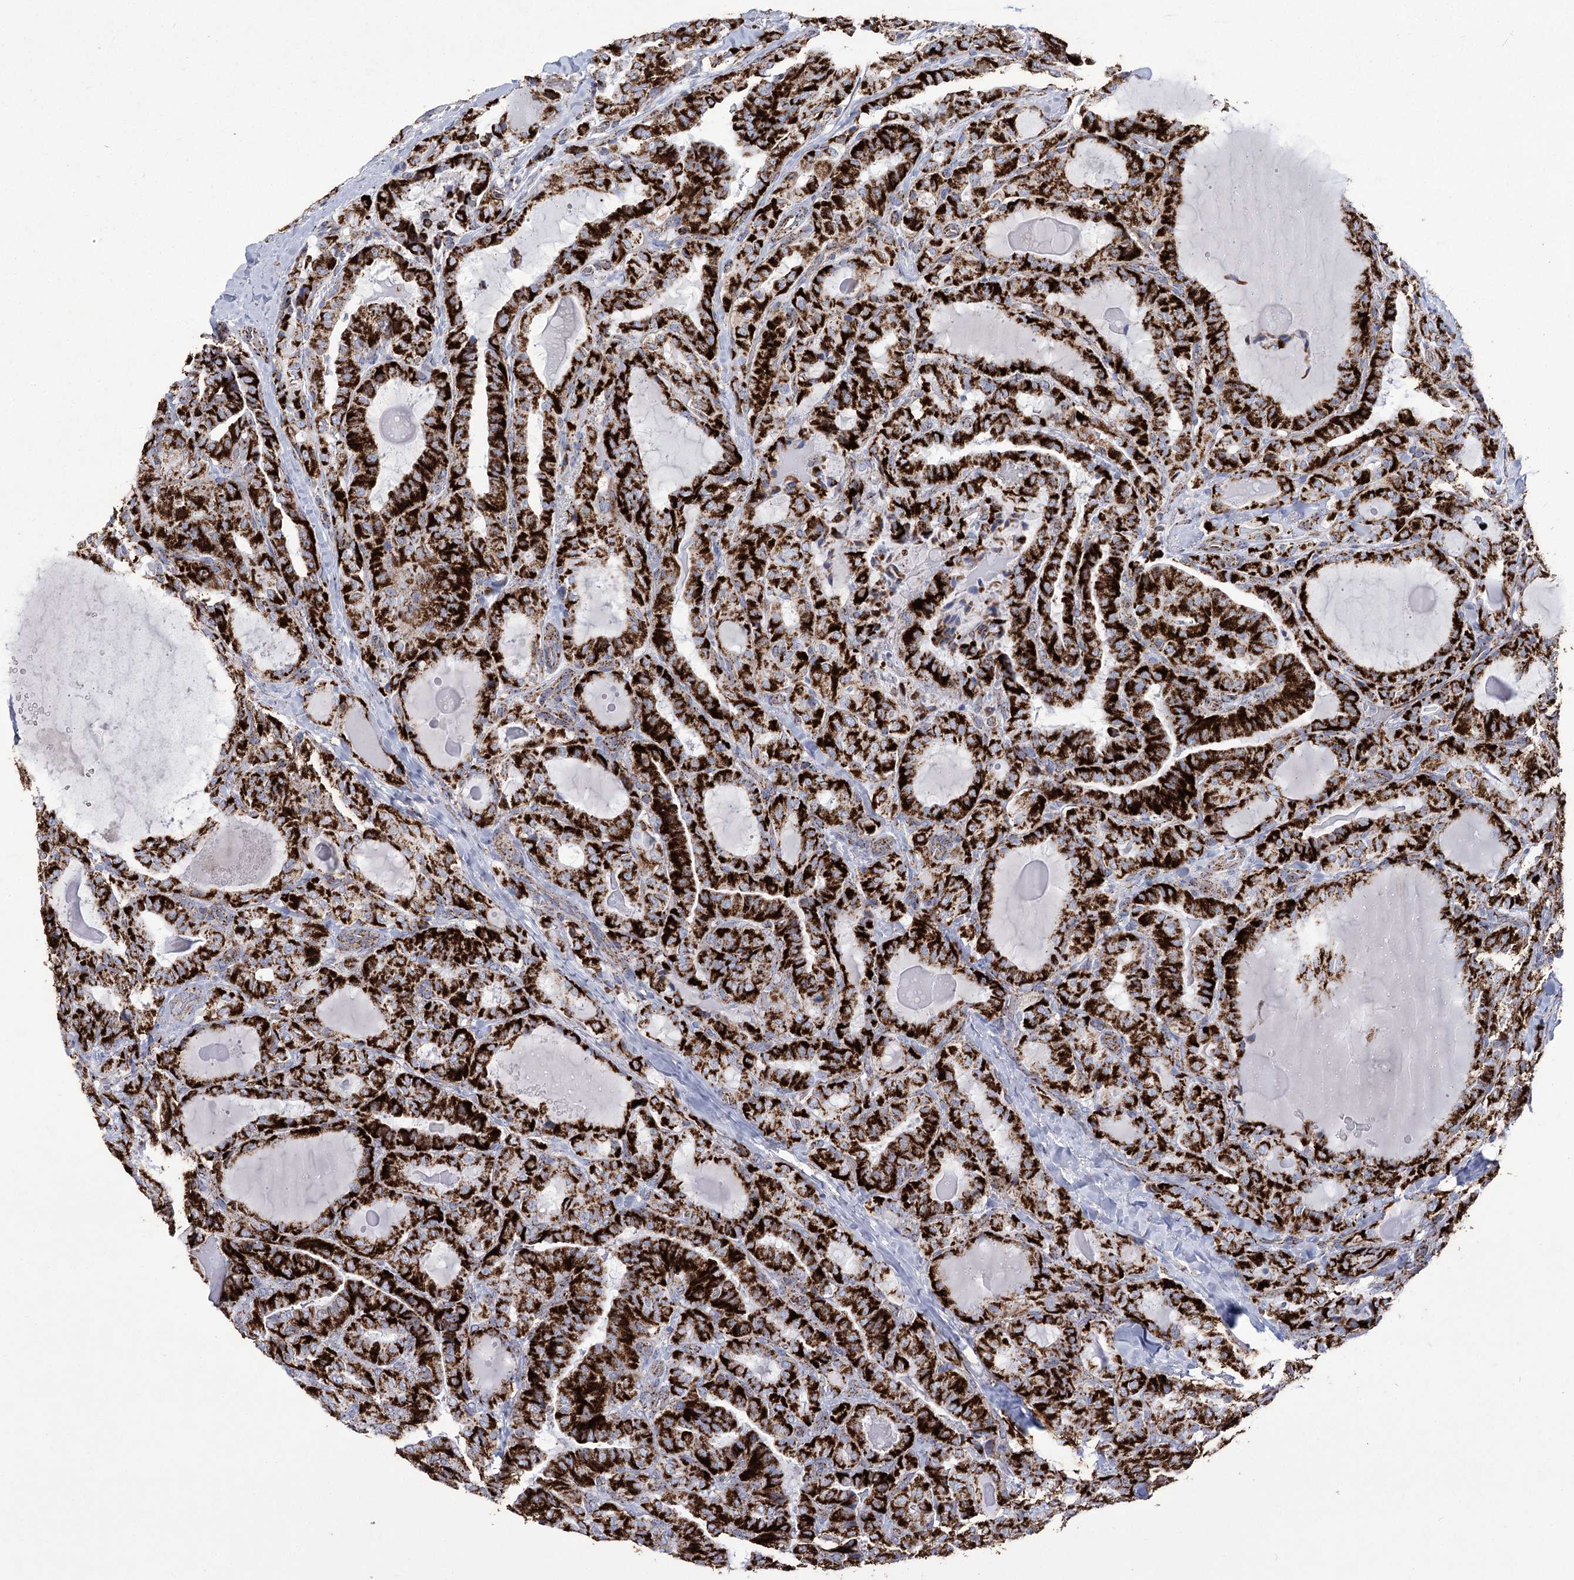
{"staining": {"intensity": "strong", "quantity": ">75%", "location": "cytoplasmic/membranous"}, "tissue": "thyroid cancer", "cell_type": "Tumor cells", "image_type": "cancer", "snomed": [{"axis": "morphology", "description": "Papillary adenocarcinoma, NOS"}, {"axis": "topography", "description": "Thyroid gland"}], "caption": "Protein staining reveals strong cytoplasmic/membranous staining in about >75% of tumor cells in thyroid papillary adenocarcinoma.", "gene": "PDHB", "patient": {"sex": "male", "age": 77}}